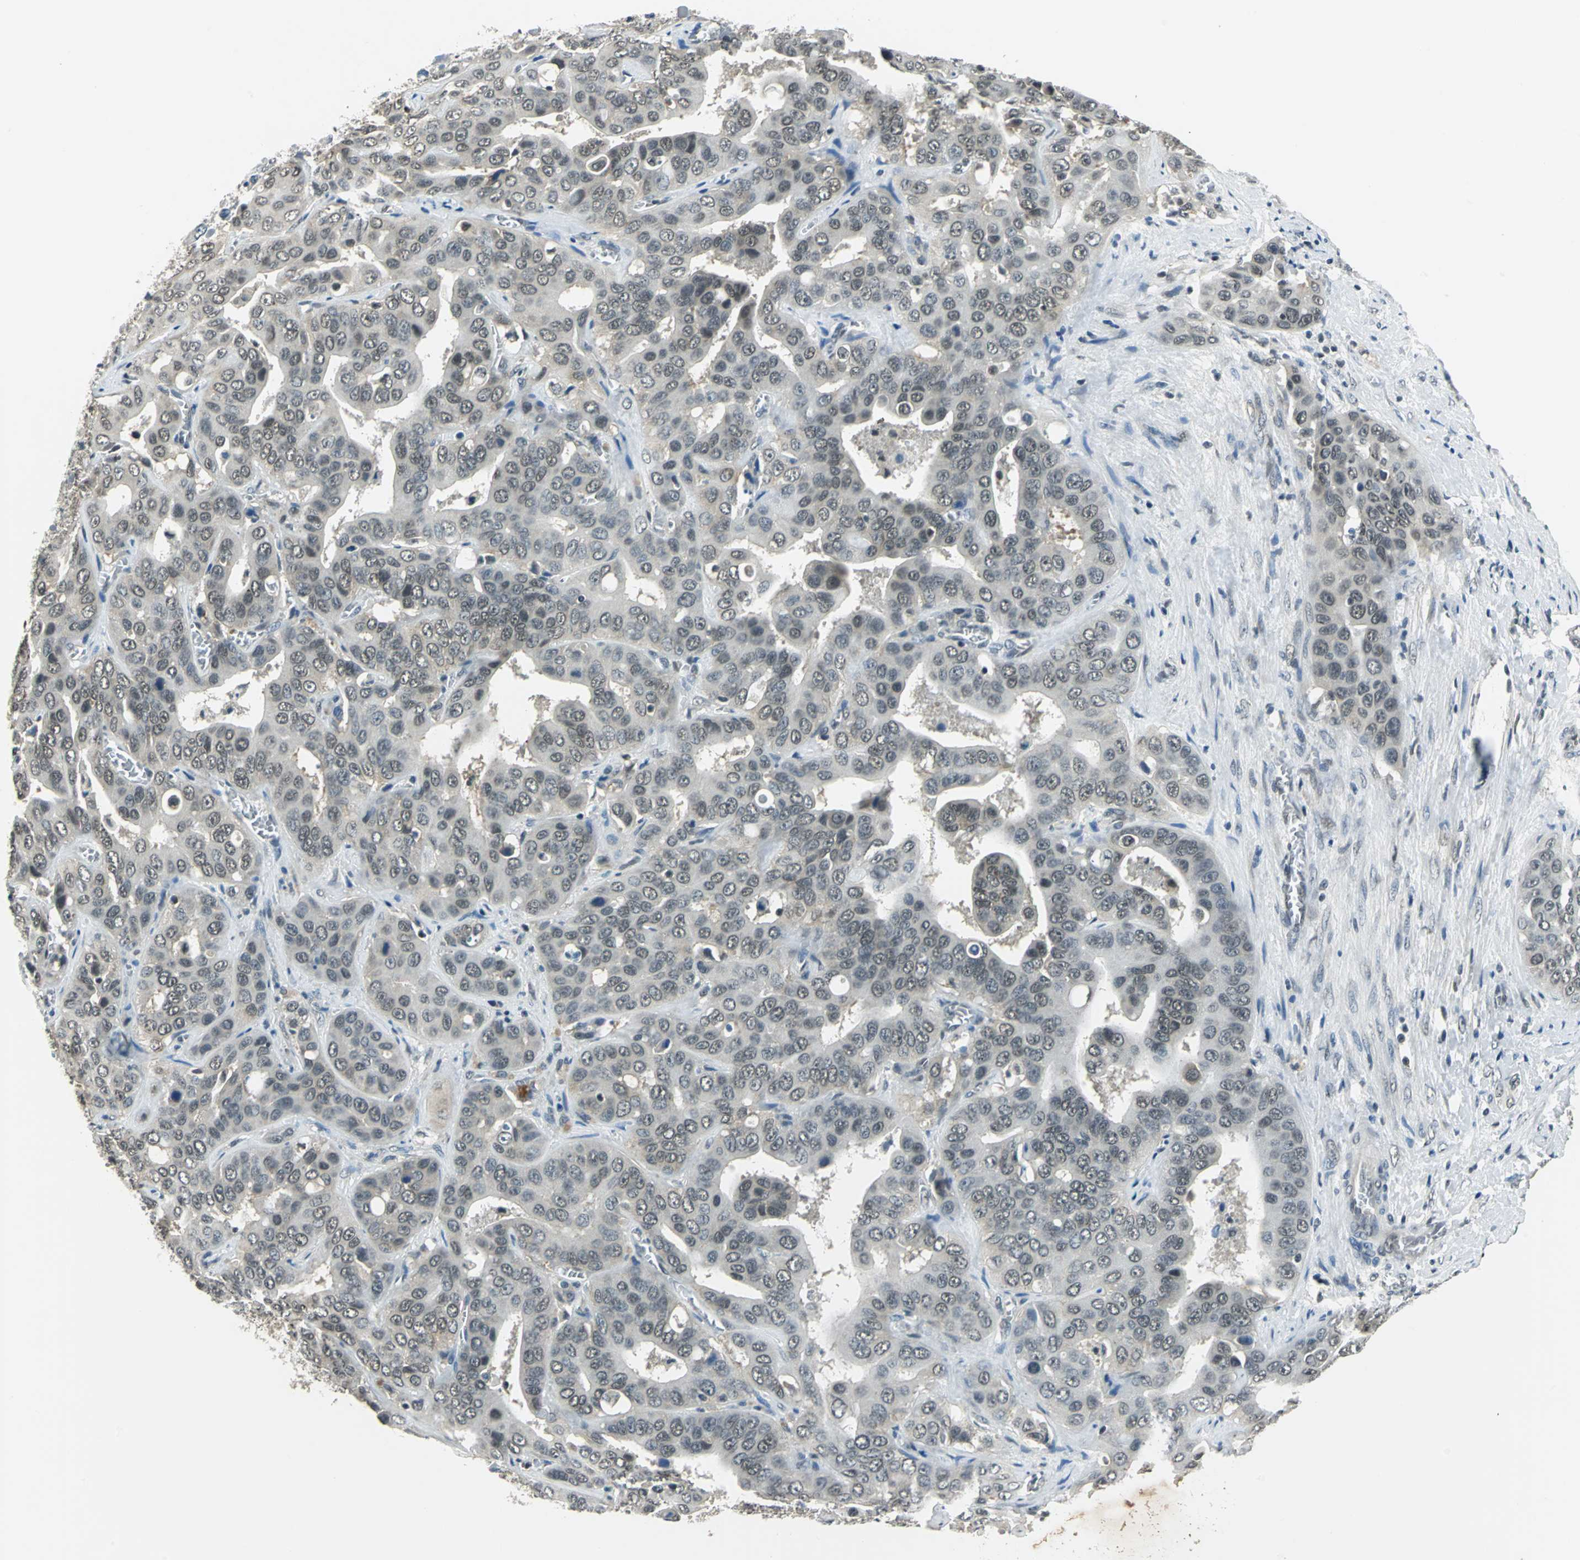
{"staining": {"intensity": "weak", "quantity": "25%-75%", "location": "cytoplasmic/membranous,nuclear"}, "tissue": "liver cancer", "cell_type": "Tumor cells", "image_type": "cancer", "snomed": [{"axis": "morphology", "description": "Cholangiocarcinoma"}, {"axis": "topography", "description": "Liver"}], "caption": "This micrograph reveals liver cancer (cholangiocarcinoma) stained with immunohistochemistry to label a protein in brown. The cytoplasmic/membranous and nuclear of tumor cells show weak positivity for the protein. Nuclei are counter-stained blue.", "gene": "RBM14", "patient": {"sex": "female", "age": 52}}